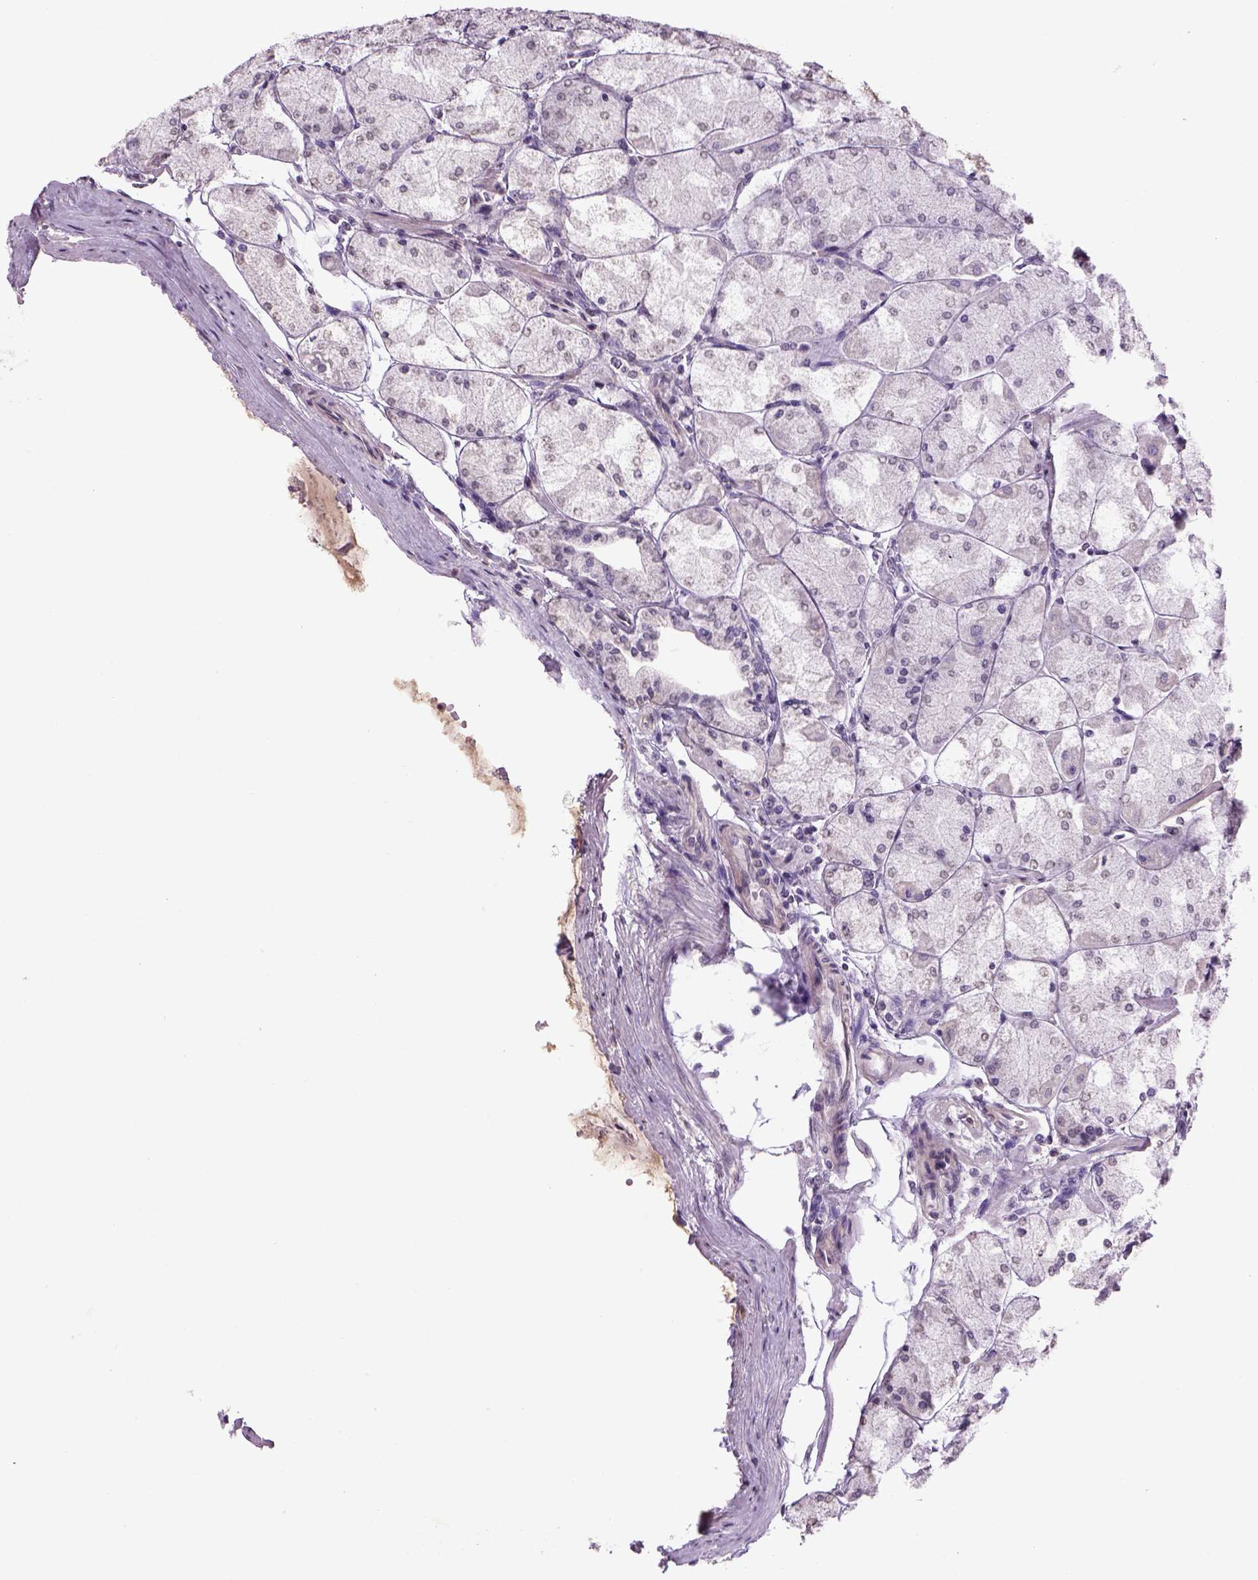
{"staining": {"intensity": "negative", "quantity": "none", "location": "none"}, "tissue": "stomach", "cell_type": "Glandular cells", "image_type": "normal", "snomed": [{"axis": "morphology", "description": "Normal tissue, NOS"}, {"axis": "topography", "description": "Stomach, upper"}], "caption": "The histopathology image reveals no staining of glandular cells in benign stomach. (Stains: DAB IHC with hematoxylin counter stain, Microscopy: brightfield microscopy at high magnification).", "gene": "PRRT1", "patient": {"sex": "male", "age": 60}}